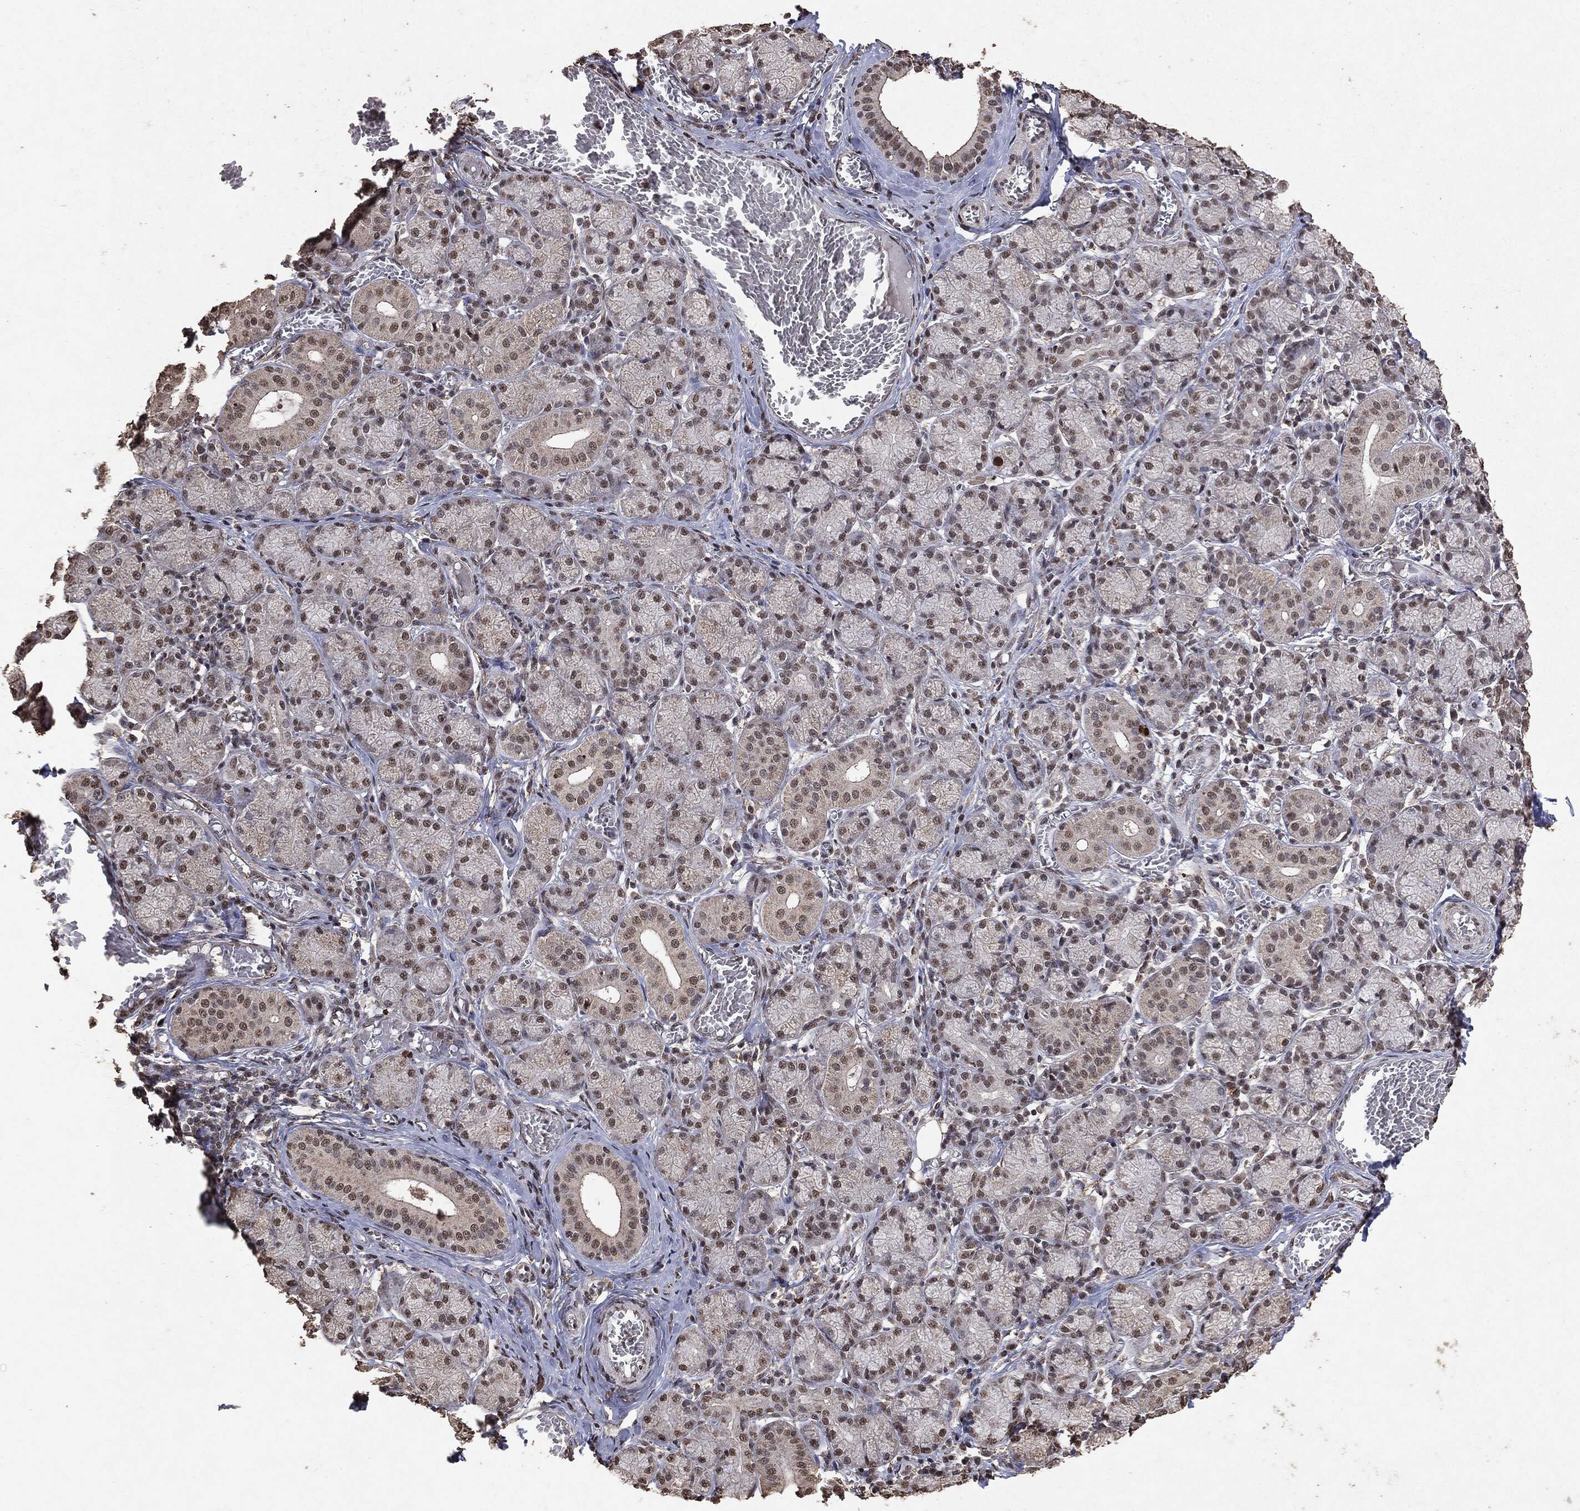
{"staining": {"intensity": "moderate", "quantity": "25%-75%", "location": "nuclear"}, "tissue": "salivary gland", "cell_type": "Glandular cells", "image_type": "normal", "snomed": [{"axis": "morphology", "description": "Normal tissue, NOS"}, {"axis": "topography", "description": "Salivary gland"}, {"axis": "topography", "description": "Peripheral nerve tissue"}], "caption": "This micrograph demonstrates immunohistochemistry (IHC) staining of benign human salivary gland, with medium moderate nuclear positivity in about 25%-75% of glandular cells.", "gene": "RAD18", "patient": {"sex": "female", "age": 24}}